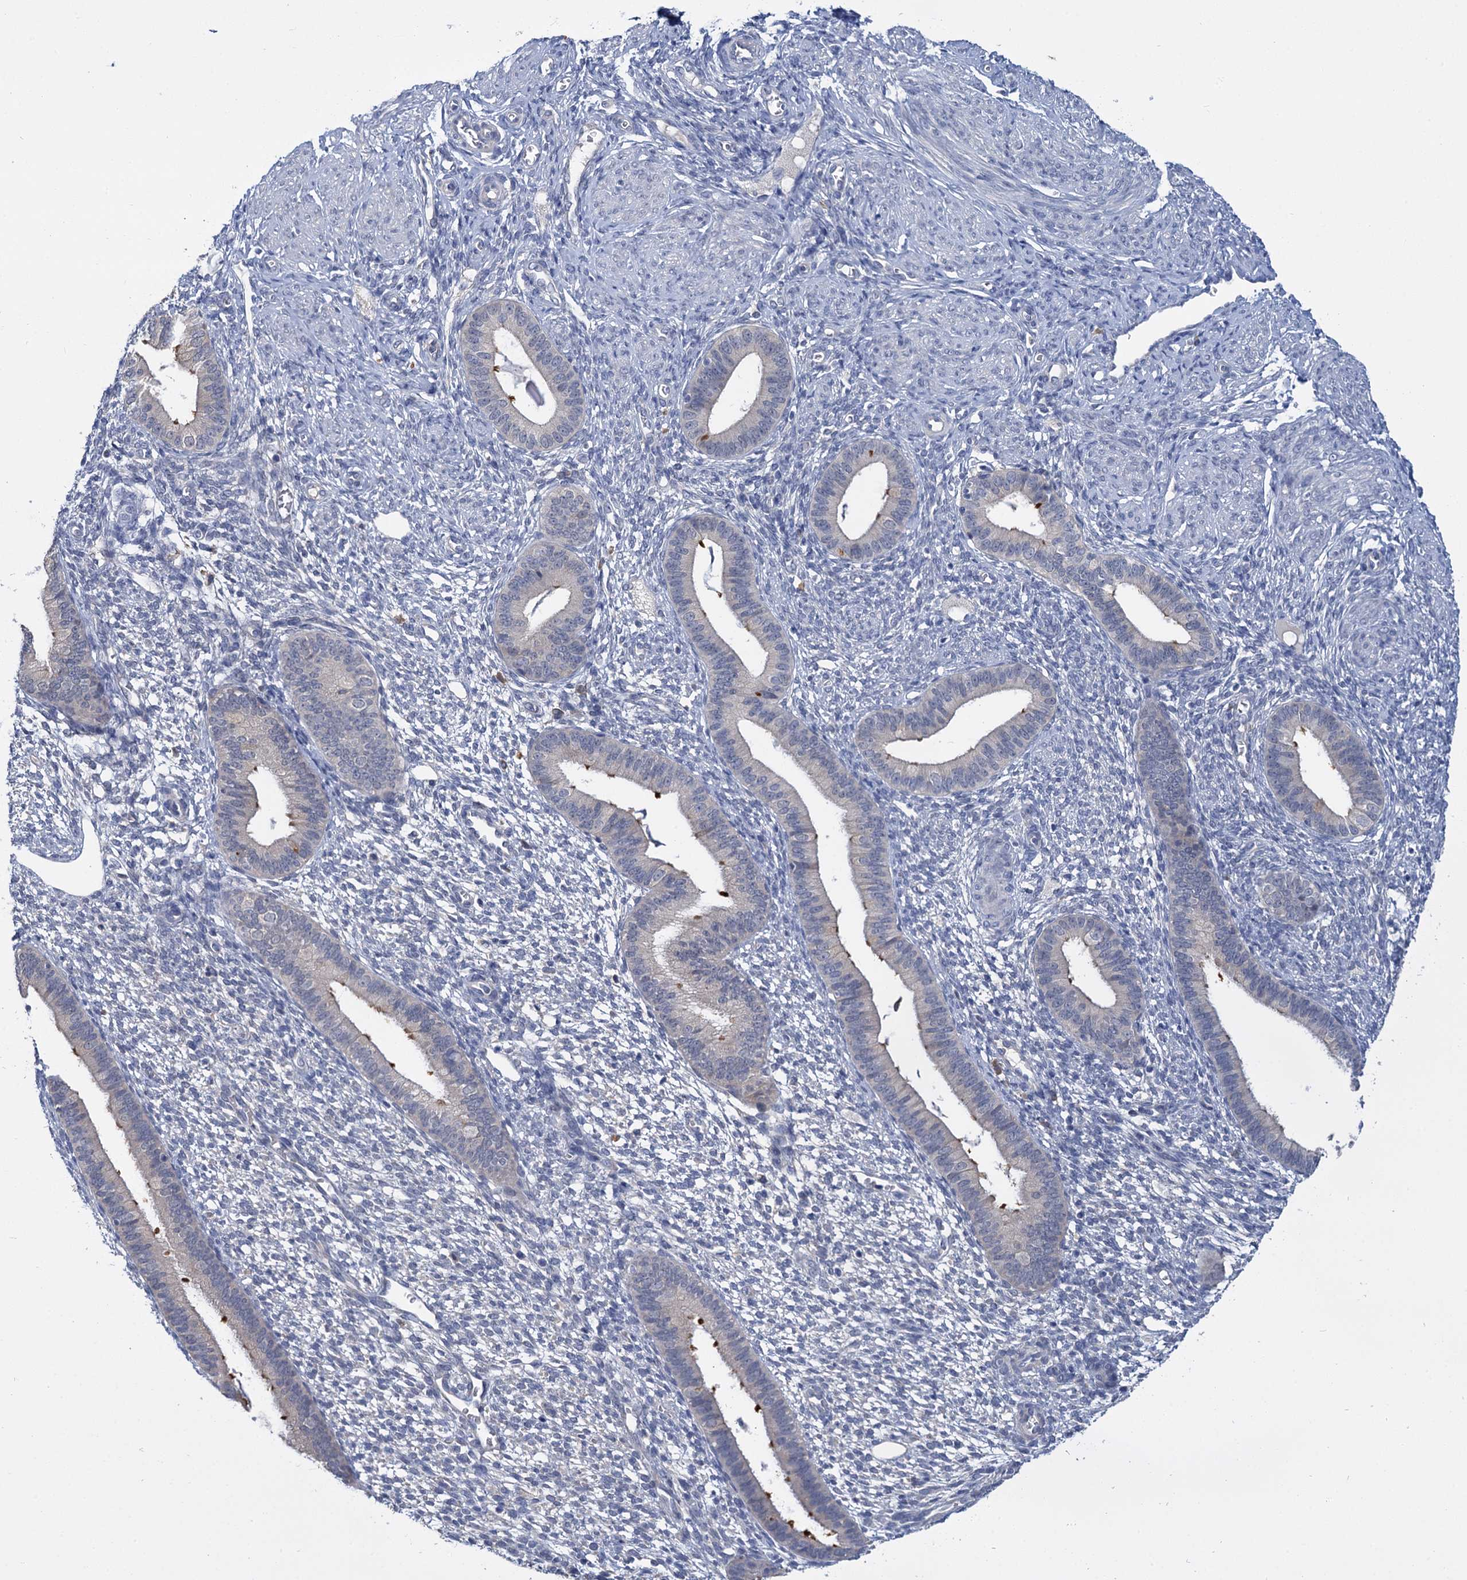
{"staining": {"intensity": "negative", "quantity": "none", "location": "none"}, "tissue": "endometrium", "cell_type": "Cells in endometrial stroma", "image_type": "normal", "snomed": [{"axis": "morphology", "description": "Normal tissue, NOS"}, {"axis": "topography", "description": "Endometrium"}], "caption": "Immunohistochemistry (IHC) micrograph of unremarkable human endometrium stained for a protein (brown), which exhibits no staining in cells in endometrial stroma. (DAB (3,3'-diaminobenzidine) immunohistochemistry with hematoxylin counter stain).", "gene": "ANKRD42", "patient": {"sex": "female", "age": 46}}